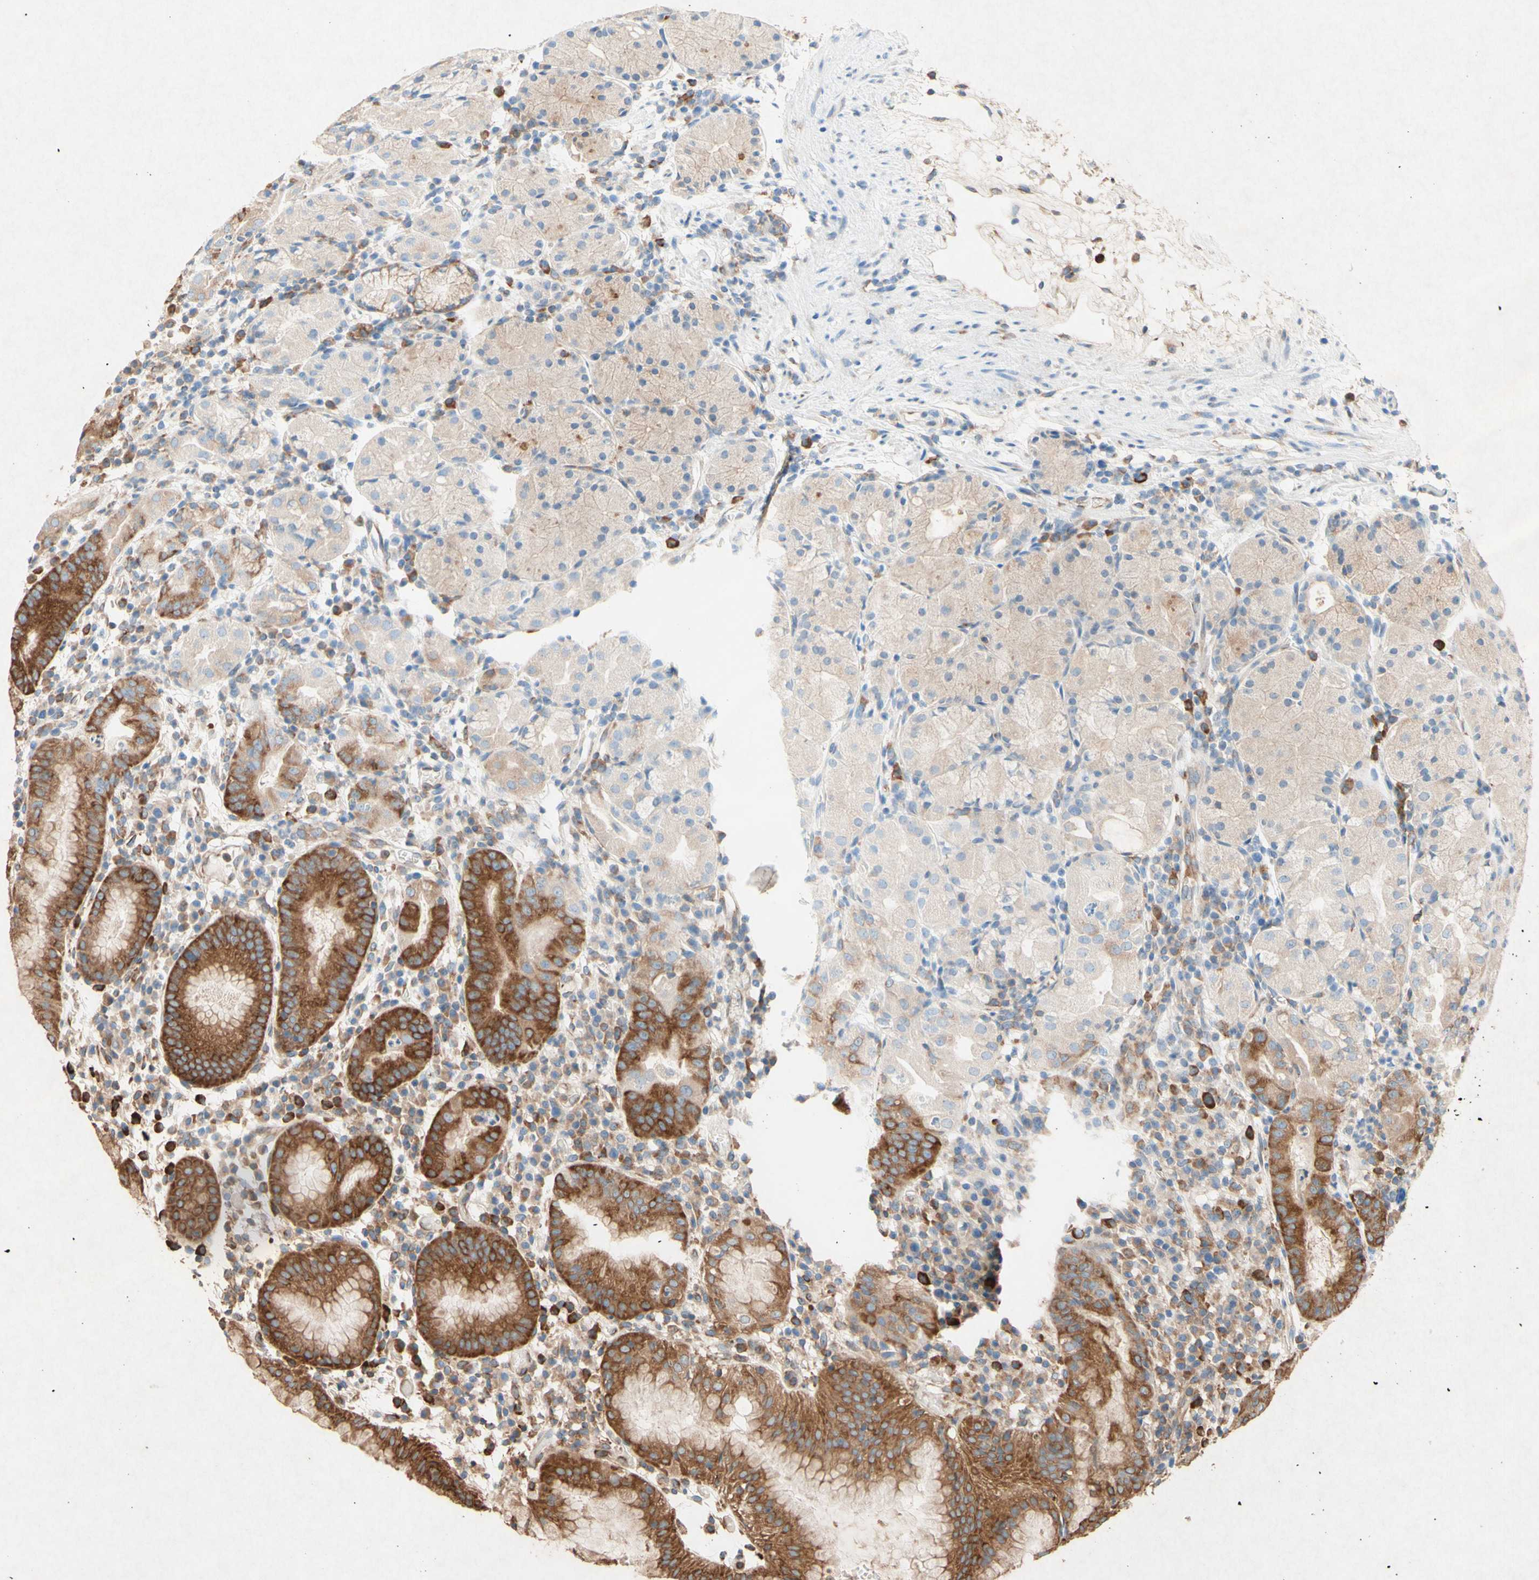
{"staining": {"intensity": "strong", "quantity": "25%-75%", "location": "cytoplasmic/membranous"}, "tissue": "stomach", "cell_type": "Glandular cells", "image_type": "normal", "snomed": [{"axis": "morphology", "description": "Normal tissue, NOS"}, {"axis": "topography", "description": "Stomach"}, {"axis": "topography", "description": "Stomach, lower"}], "caption": "Stomach stained with immunohistochemistry (IHC) exhibits strong cytoplasmic/membranous expression in approximately 25%-75% of glandular cells. Nuclei are stained in blue.", "gene": "PABPC1", "patient": {"sex": "female", "age": 75}}